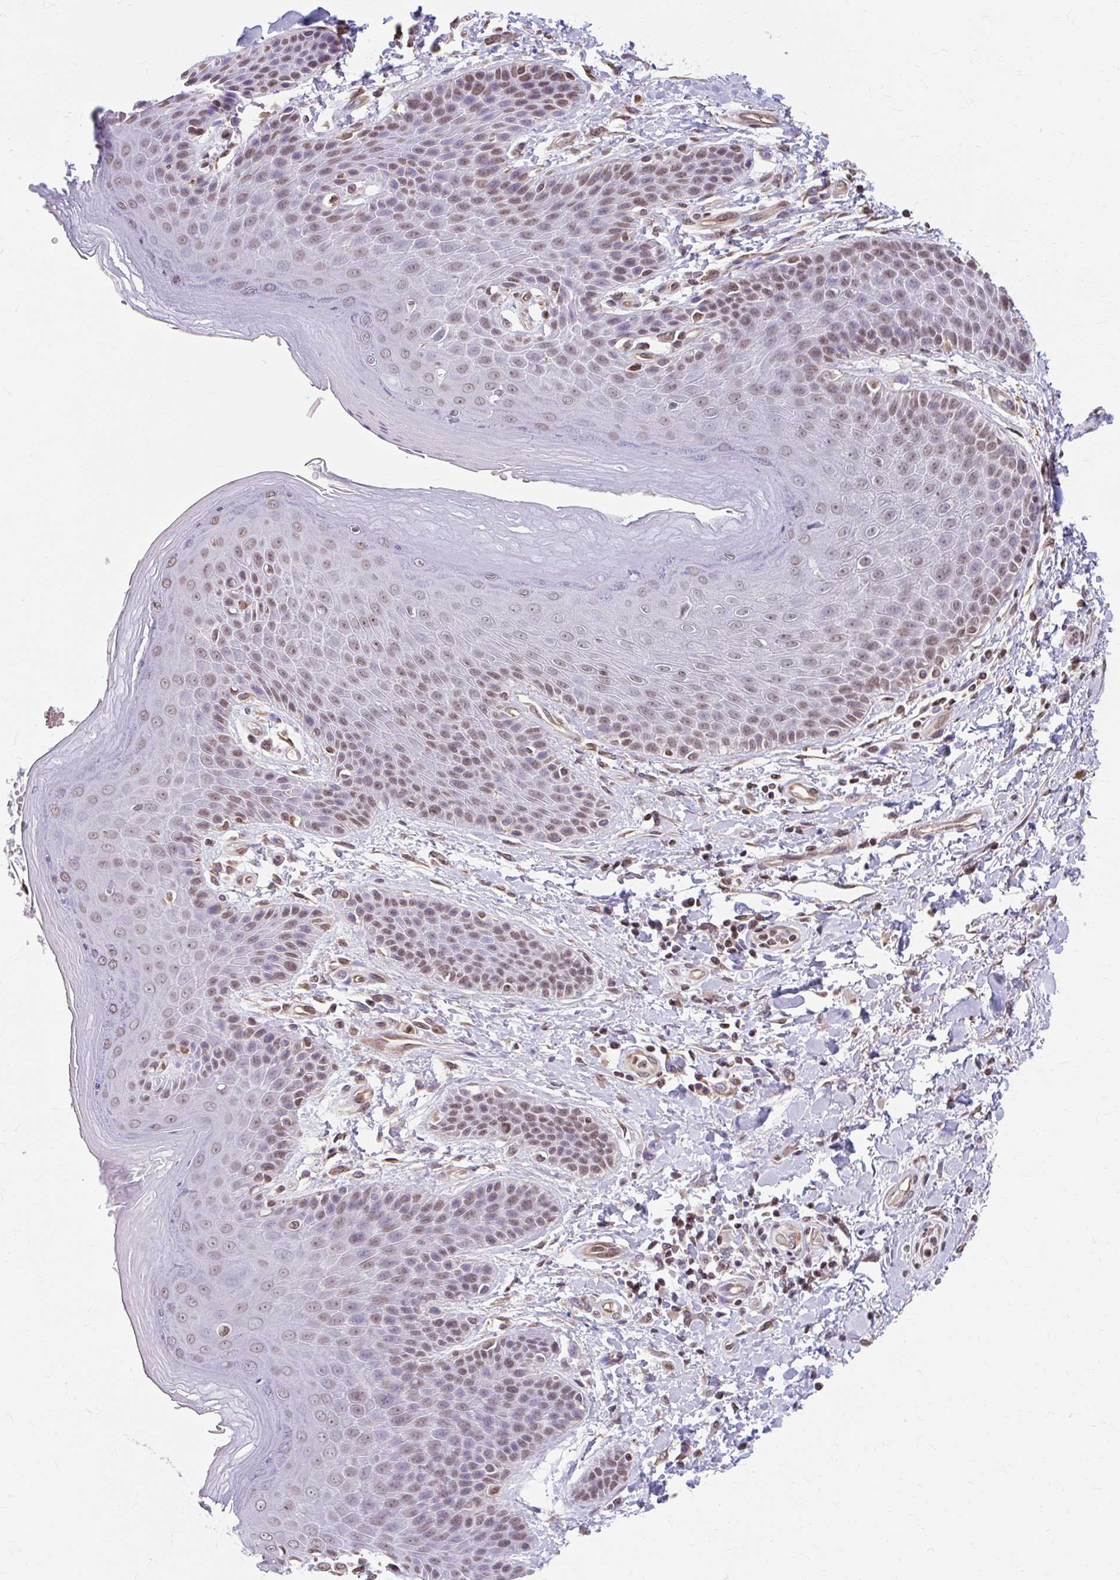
{"staining": {"intensity": "moderate", "quantity": "25%-75%", "location": "nuclear"}, "tissue": "skin", "cell_type": "Epidermal cells", "image_type": "normal", "snomed": [{"axis": "morphology", "description": "Normal tissue, NOS"}, {"axis": "topography", "description": "Peripheral nerve tissue"}], "caption": "Protein expression analysis of unremarkable skin demonstrates moderate nuclear positivity in about 25%-75% of epidermal cells. (DAB IHC with brightfield microscopy, high magnification).", "gene": "ORC3", "patient": {"sex": "male", "age": 51}}